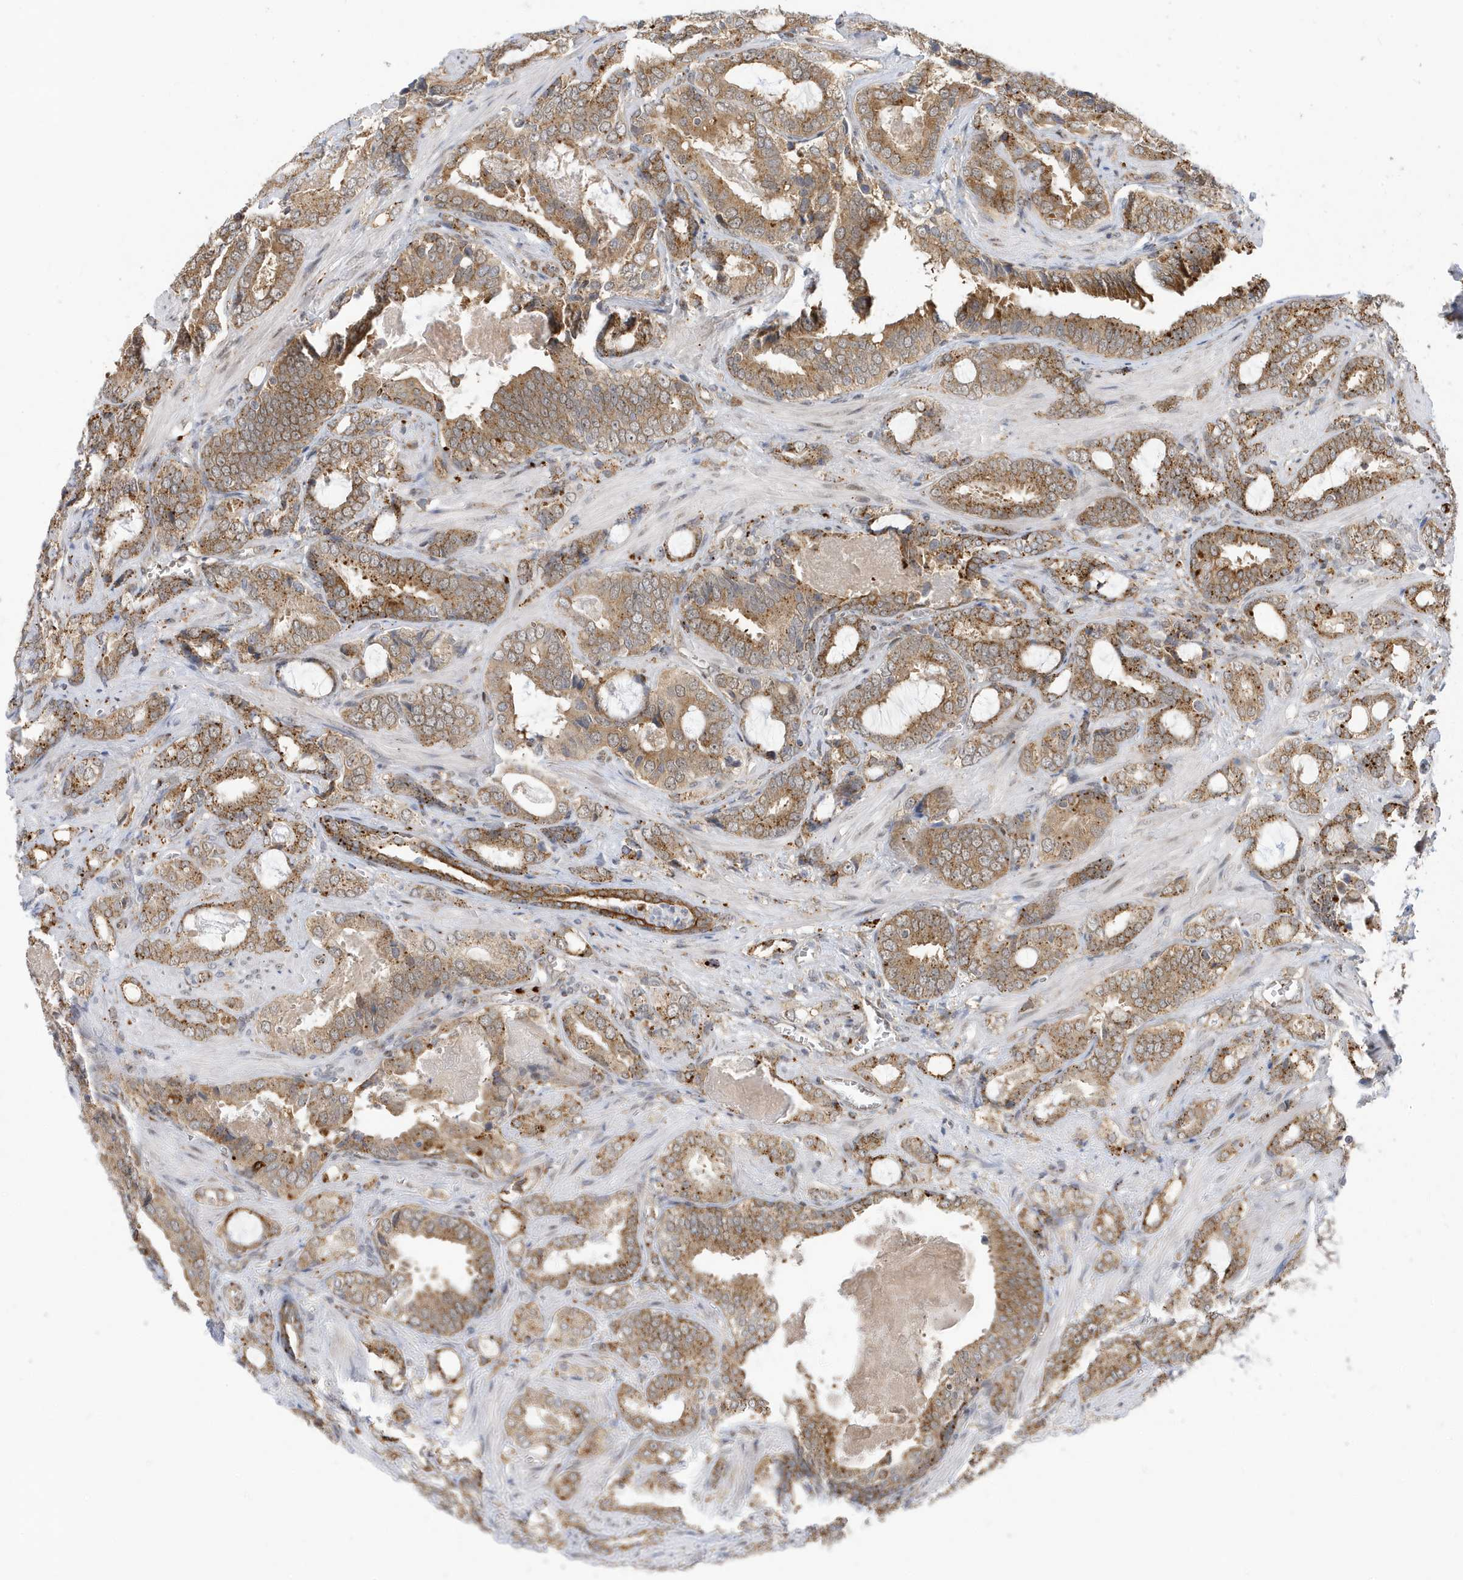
{"staining": {"intensity": "moderate", "quantity": ">75%", "location": "cytoplasmic/membranous"}, "tissue": "prostate cancer", "cell_type": "Tumor cells", "image_type": "cancer", "snomed": [{"axis": "morphology", "description": "Adenocarcinoma, High grade"}, {"axis": "topography", "description": "Prostate and seminal vesicle, NOS"}], "caption": "A brown stain shows moderate cytoplasmic/membranous staining of a protein in adenocarcinoma (high-grade) (prostate) tumor cells. The protein of interest is stained brown, and the nuclei are stained in blue (DAB IHC with brightfield microscopy, high magnification).", "gene": "ZNF507", "patient": {"sex": "male", "age": 67}}